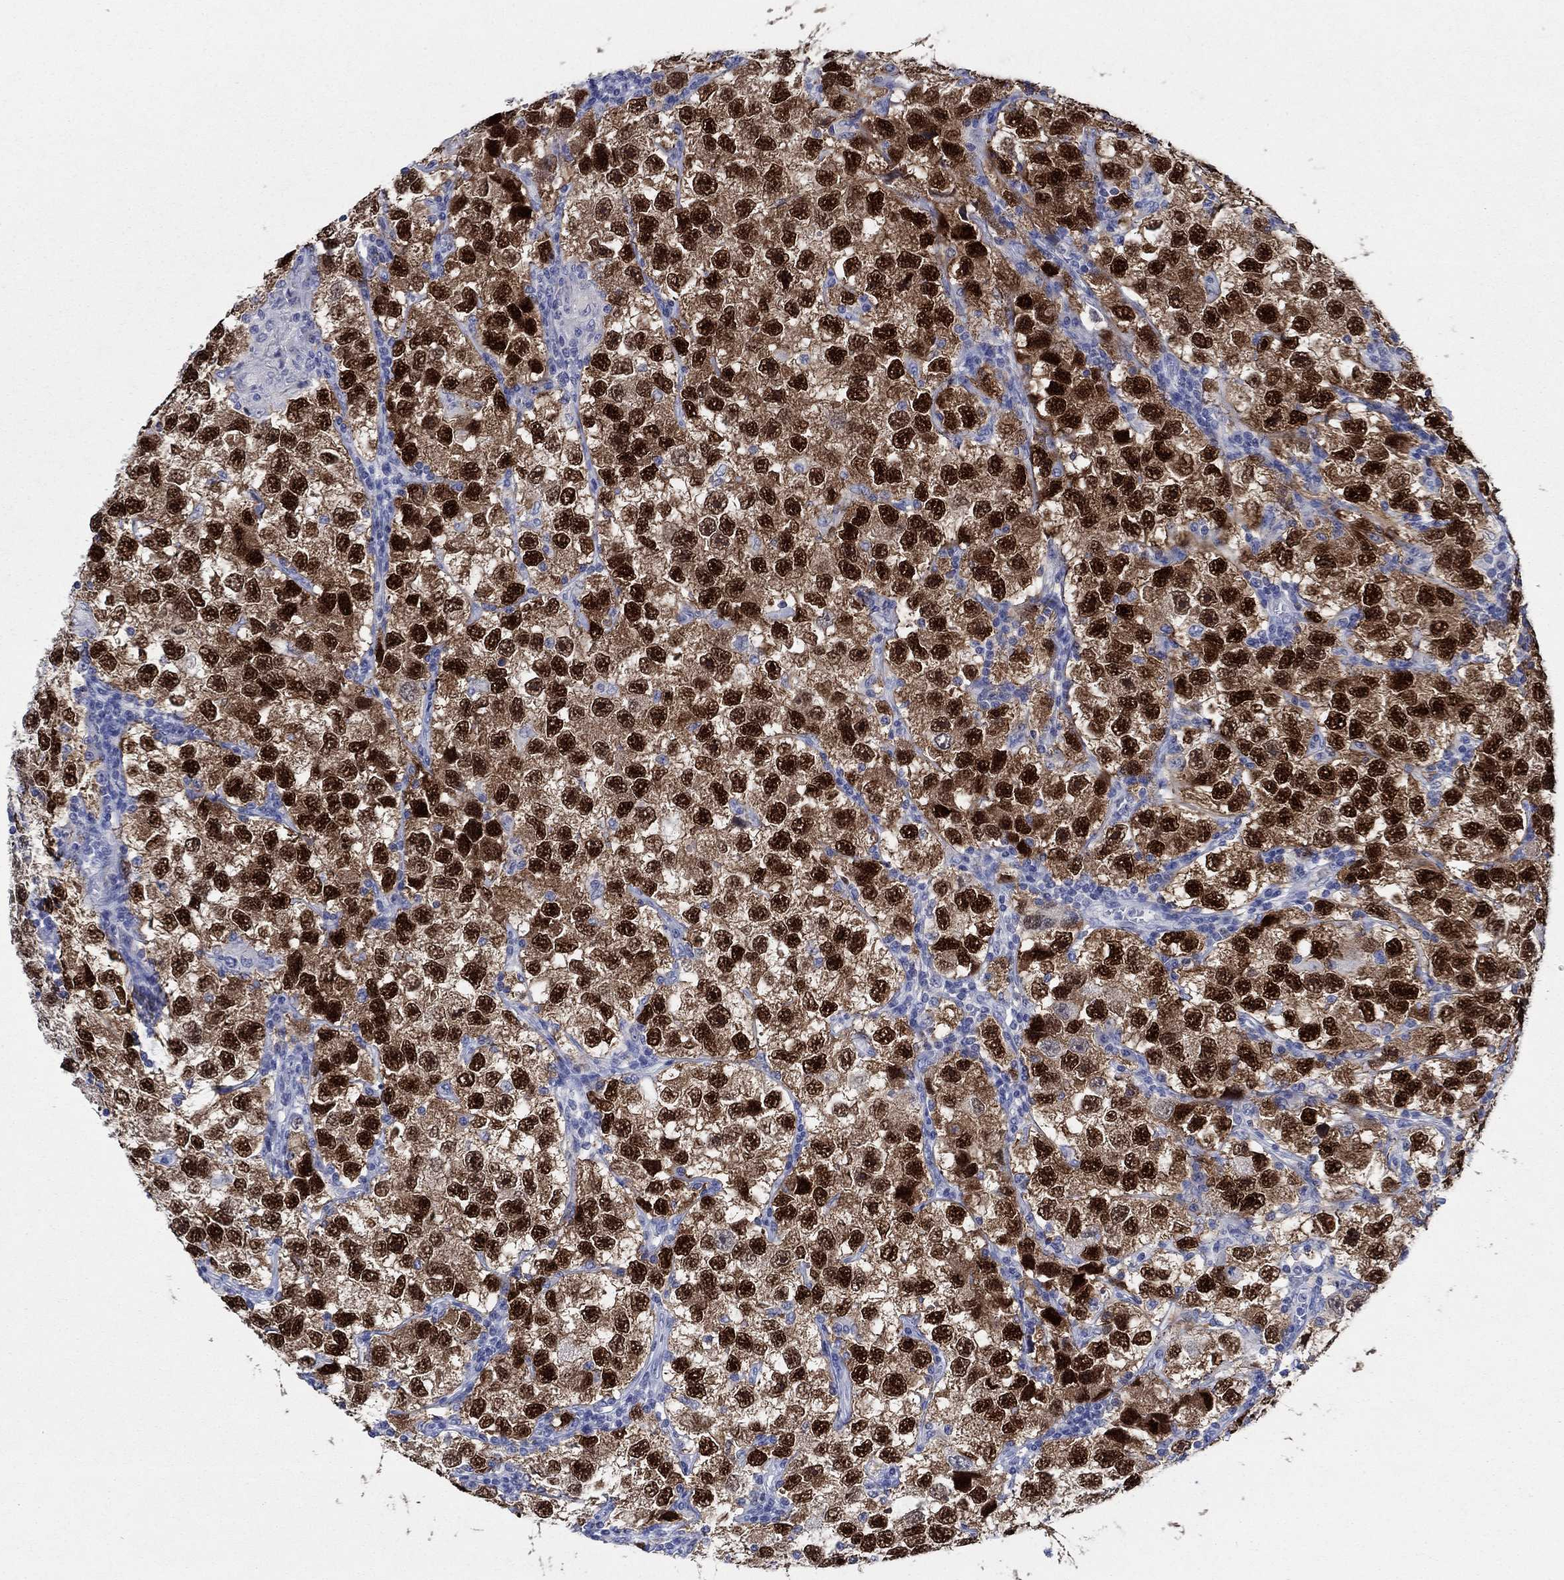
{"staining": {"intensity": "strong", "quantity": ">75%", "location": "cytoplasmic/membranous,nuclear"}, "tissue": "testis cancer", "cell_type": "Tumor cells", "image_type": "cancer", "snomed": [{"axis": "morphology", "description": "Seminoma, NOS"}, {"axis": "topography", "description": "Testis"}], "caption": "Strong cytoplasmic/membranous and nuclear positivity for a protein is present in approximately >75% of tumor cells of testis cancer using immunohistochemistry.", "gene": "POU5F1", "patient": {"sex": "male", "age": 26}}